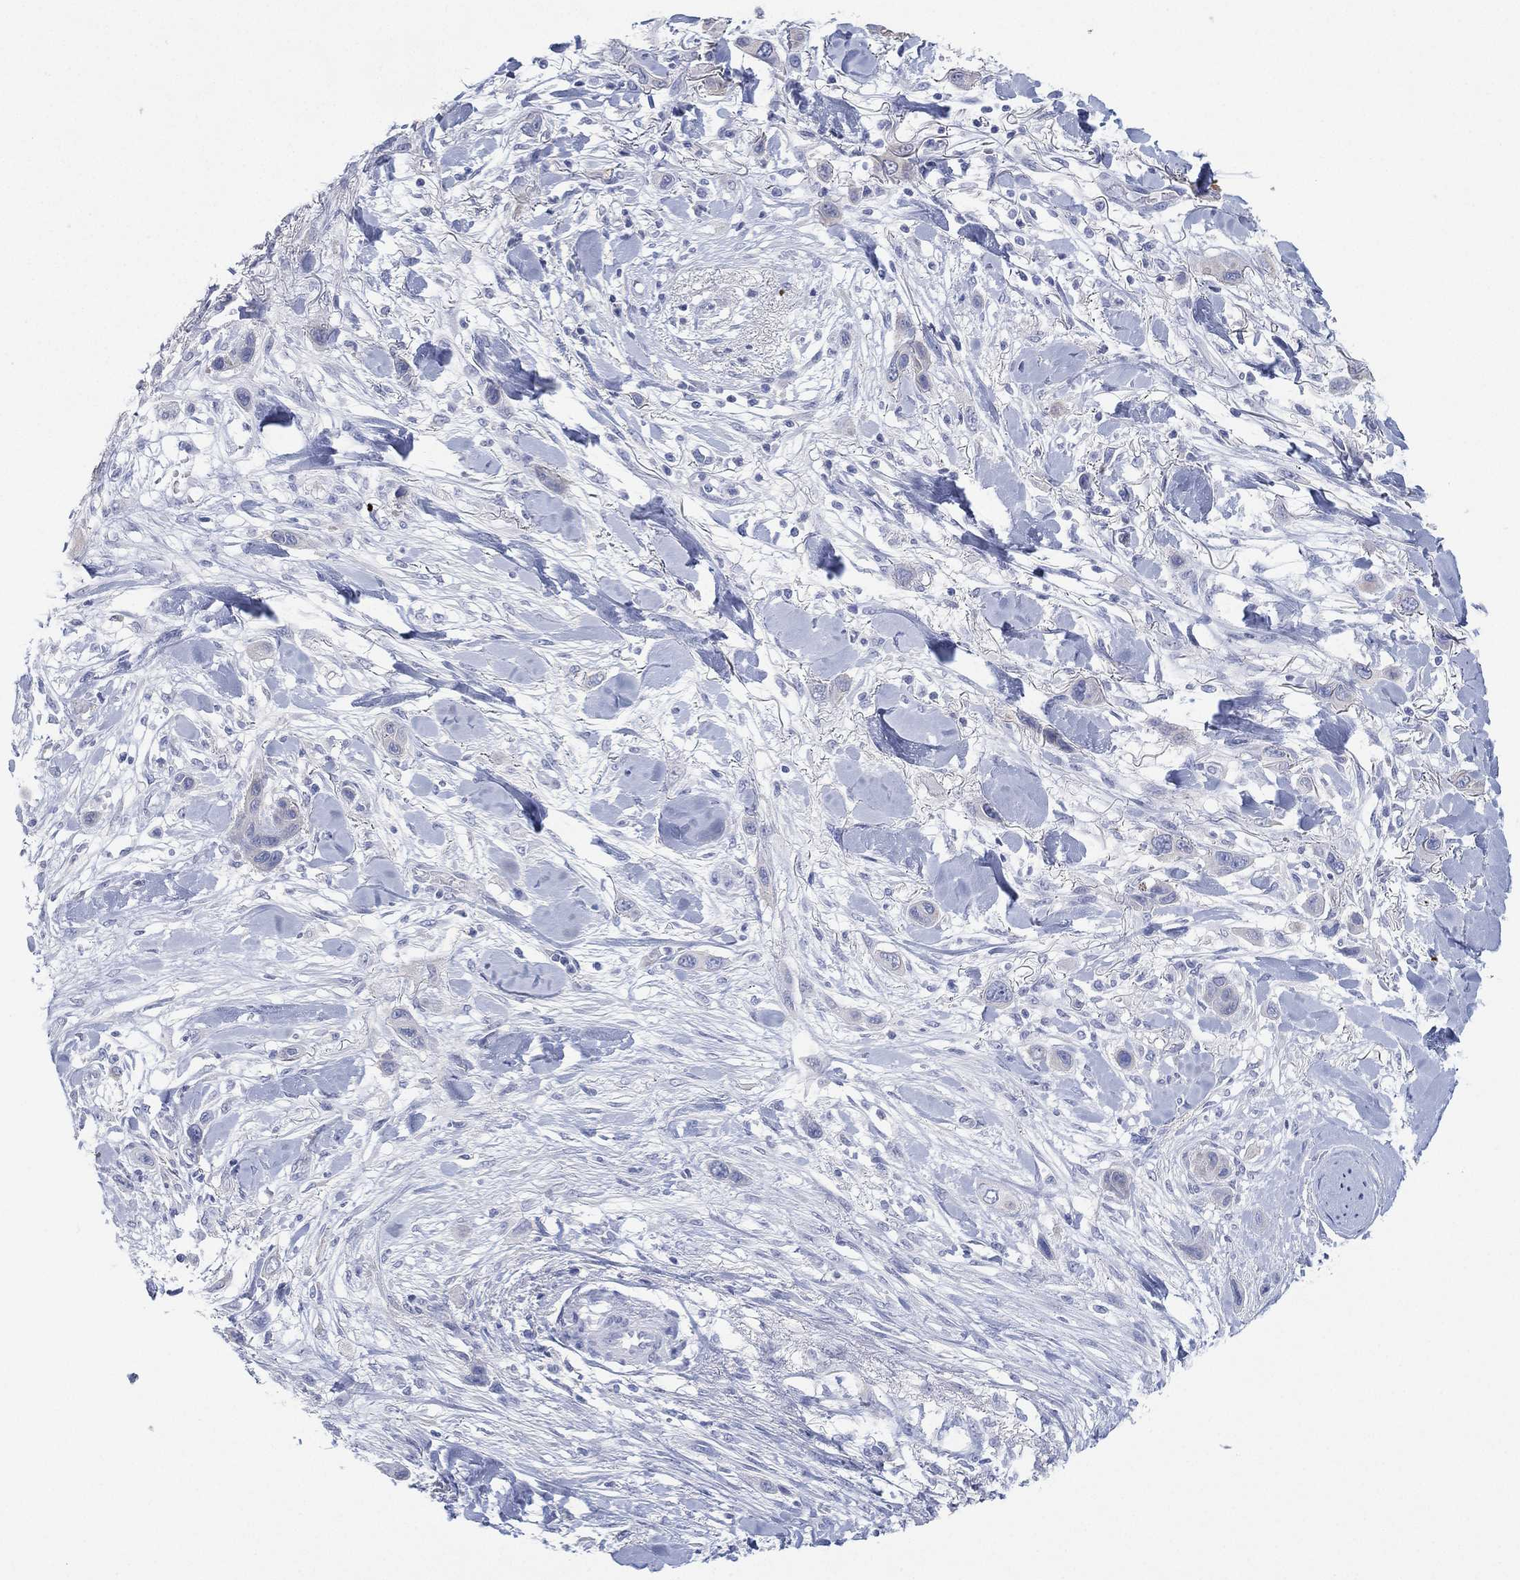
{"staining": {"intensity": "negative", "quantity": "none", "location": "none"}, "tissue": "skin cancer", "cell_type": "Tumor cells", "image_type": "cancer", "snomed": [{"axis": "morphology", "description": "Squamous cell carcinoma, NOS"}, {"axis": "topography", "description": "Skin"}], "caption": "IHC of skin cancer exhibits no positivity in tumor cells. (DAB (3,3'-diaminobenzidine) immunohistochemistry (IHC) with hematoxylin counter stain).", "gene": "FMO1", "patient": {"sex": "male", "age": 79}}